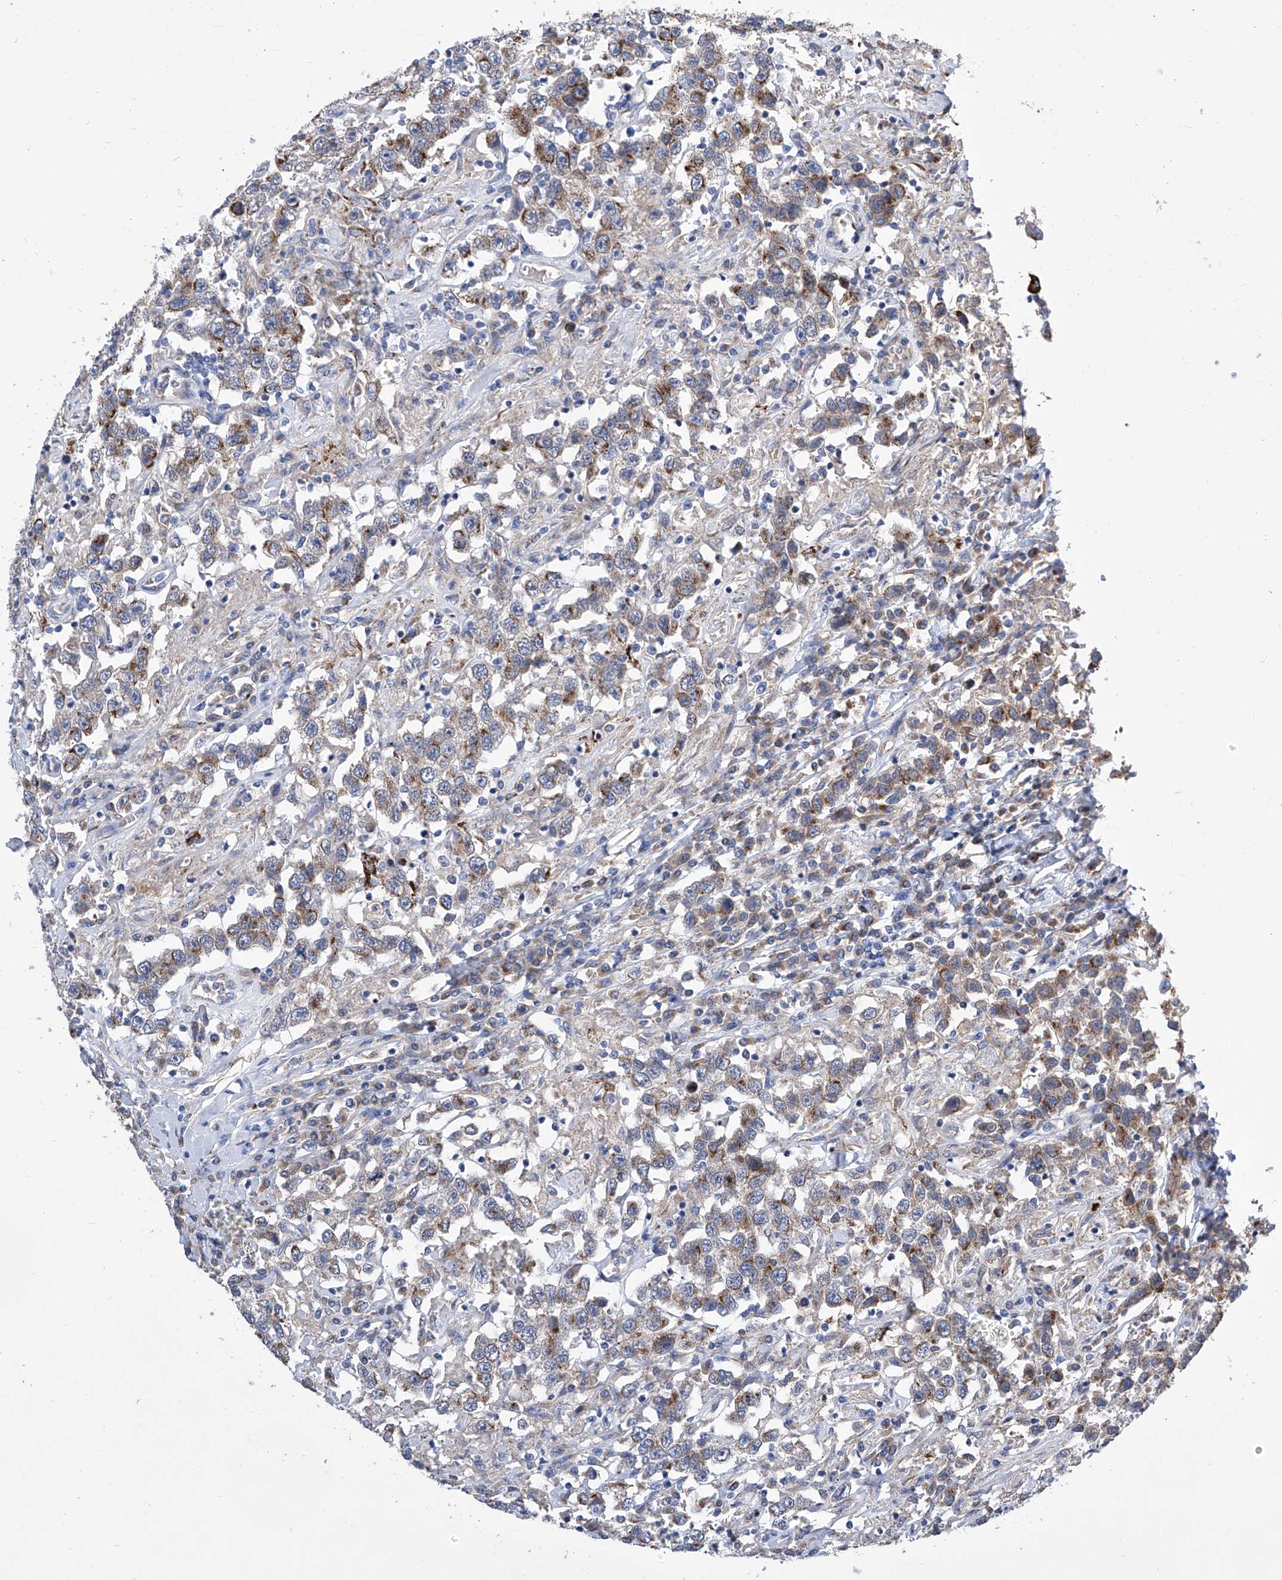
{"staining": {"intensity": "moderate", "quantity": "25%-75%", "location": "cytoplasmic/membranous"}, "tissue": "testis cancer", "cell_type": "Tumor cells", "image_type": "cancer", "snomed": [{"axis": "morphology", "description": "Seminoma, NOS"}, {"axis": "topography", "description": "Testis"}], "caption": "Immunohistochemical staining of seminoma (testis) exhibits medium levels of moderate cytoplasmic/membranous staining in approximately 25%-75% of tumor cells.", "gene": "TJAP1", "patient": {"sex": "male", "age": 41}}